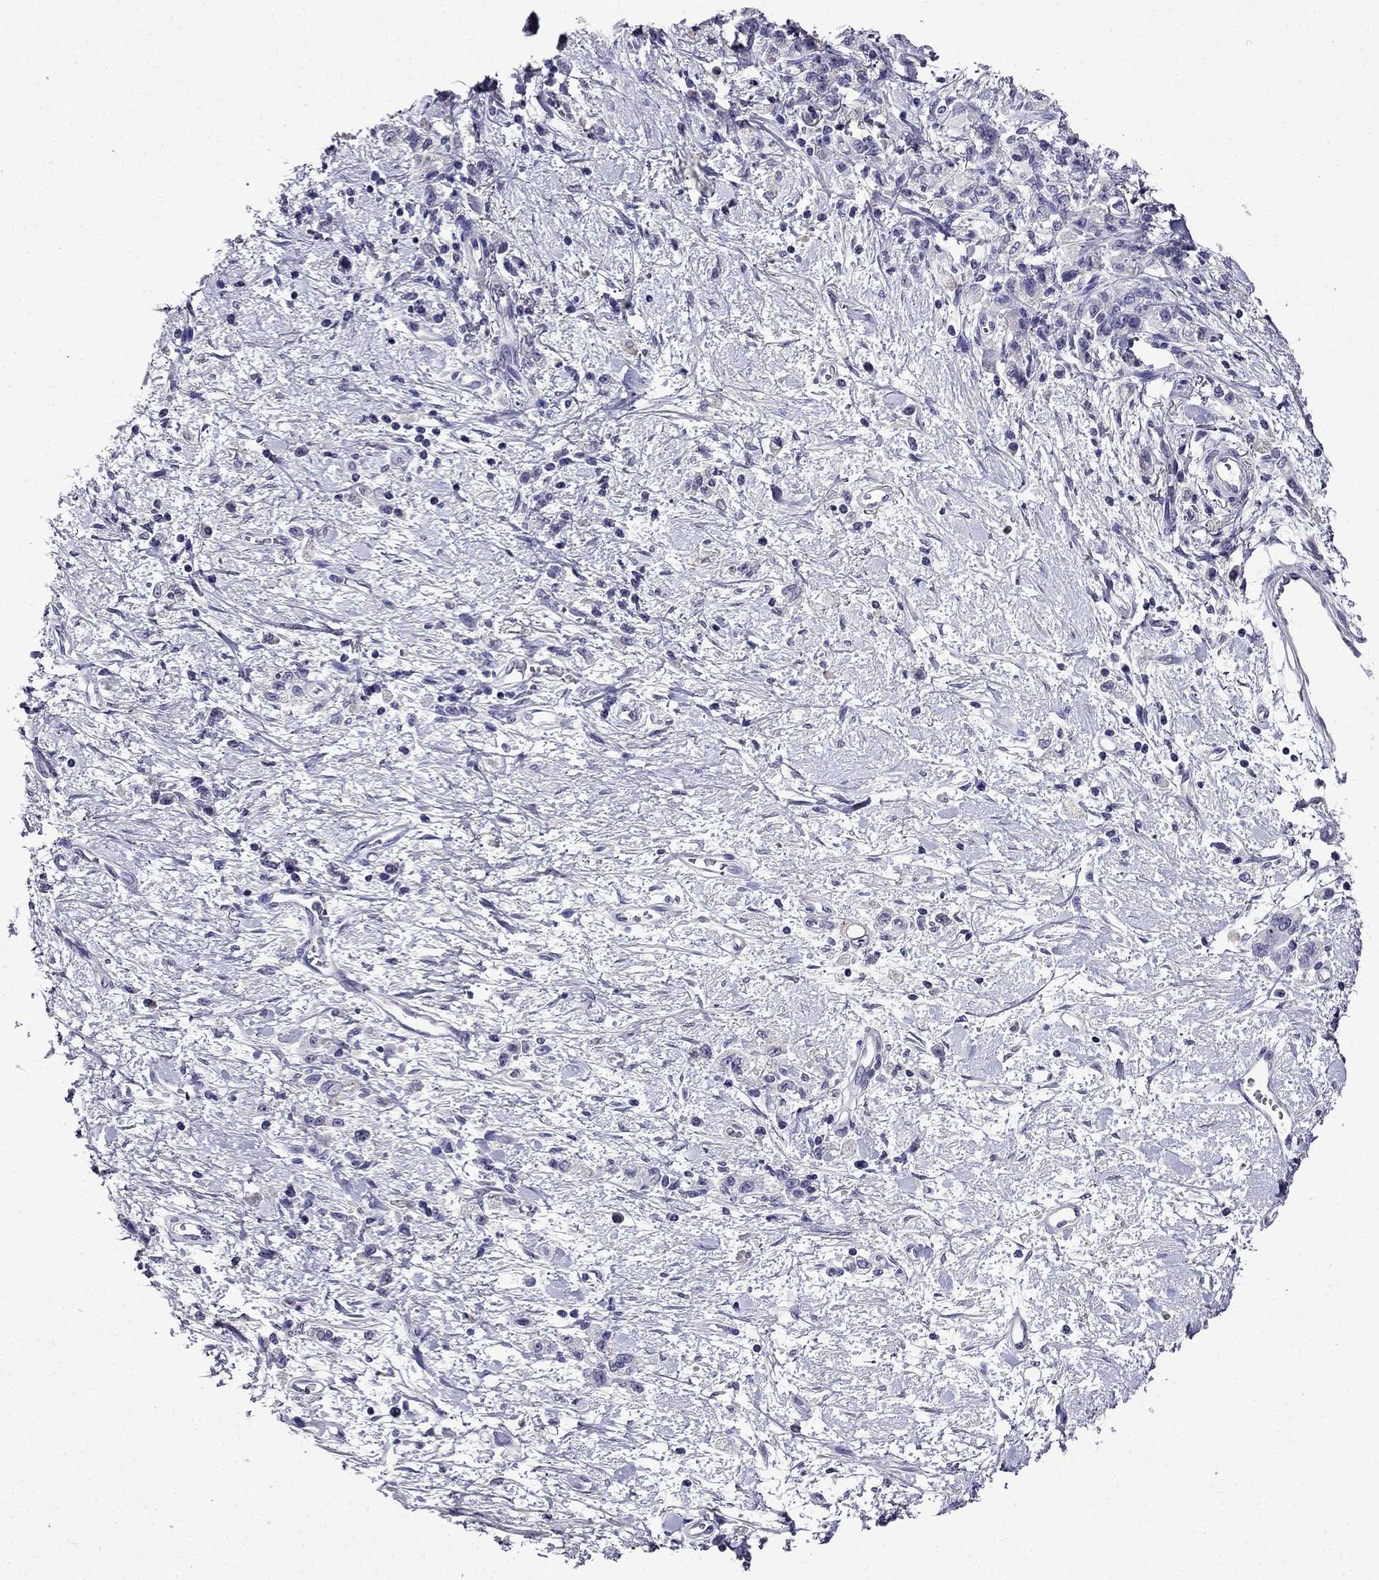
{"staining": {"intensity": "negative", "quantity": "none", "location": "none"}, "tissue": "stomach cancer", "cell_type": "Tumor cells", "image_type": "cancer", "snomed": [{"axis": "morphology", "description": "Adenocarcinoma, NOS"}, {"axis": "topography", "description": "Stomach"}], "caption": "IHC micrograph of human stomach cancer stained for a protein (brown), which demonstrates no staining in tumor cells. (Immunohistochemistry (ihc), brightfield microscopy, high magnification).", "gene": "DNAH17", "patient": {"sex": "male", "age": 77}}